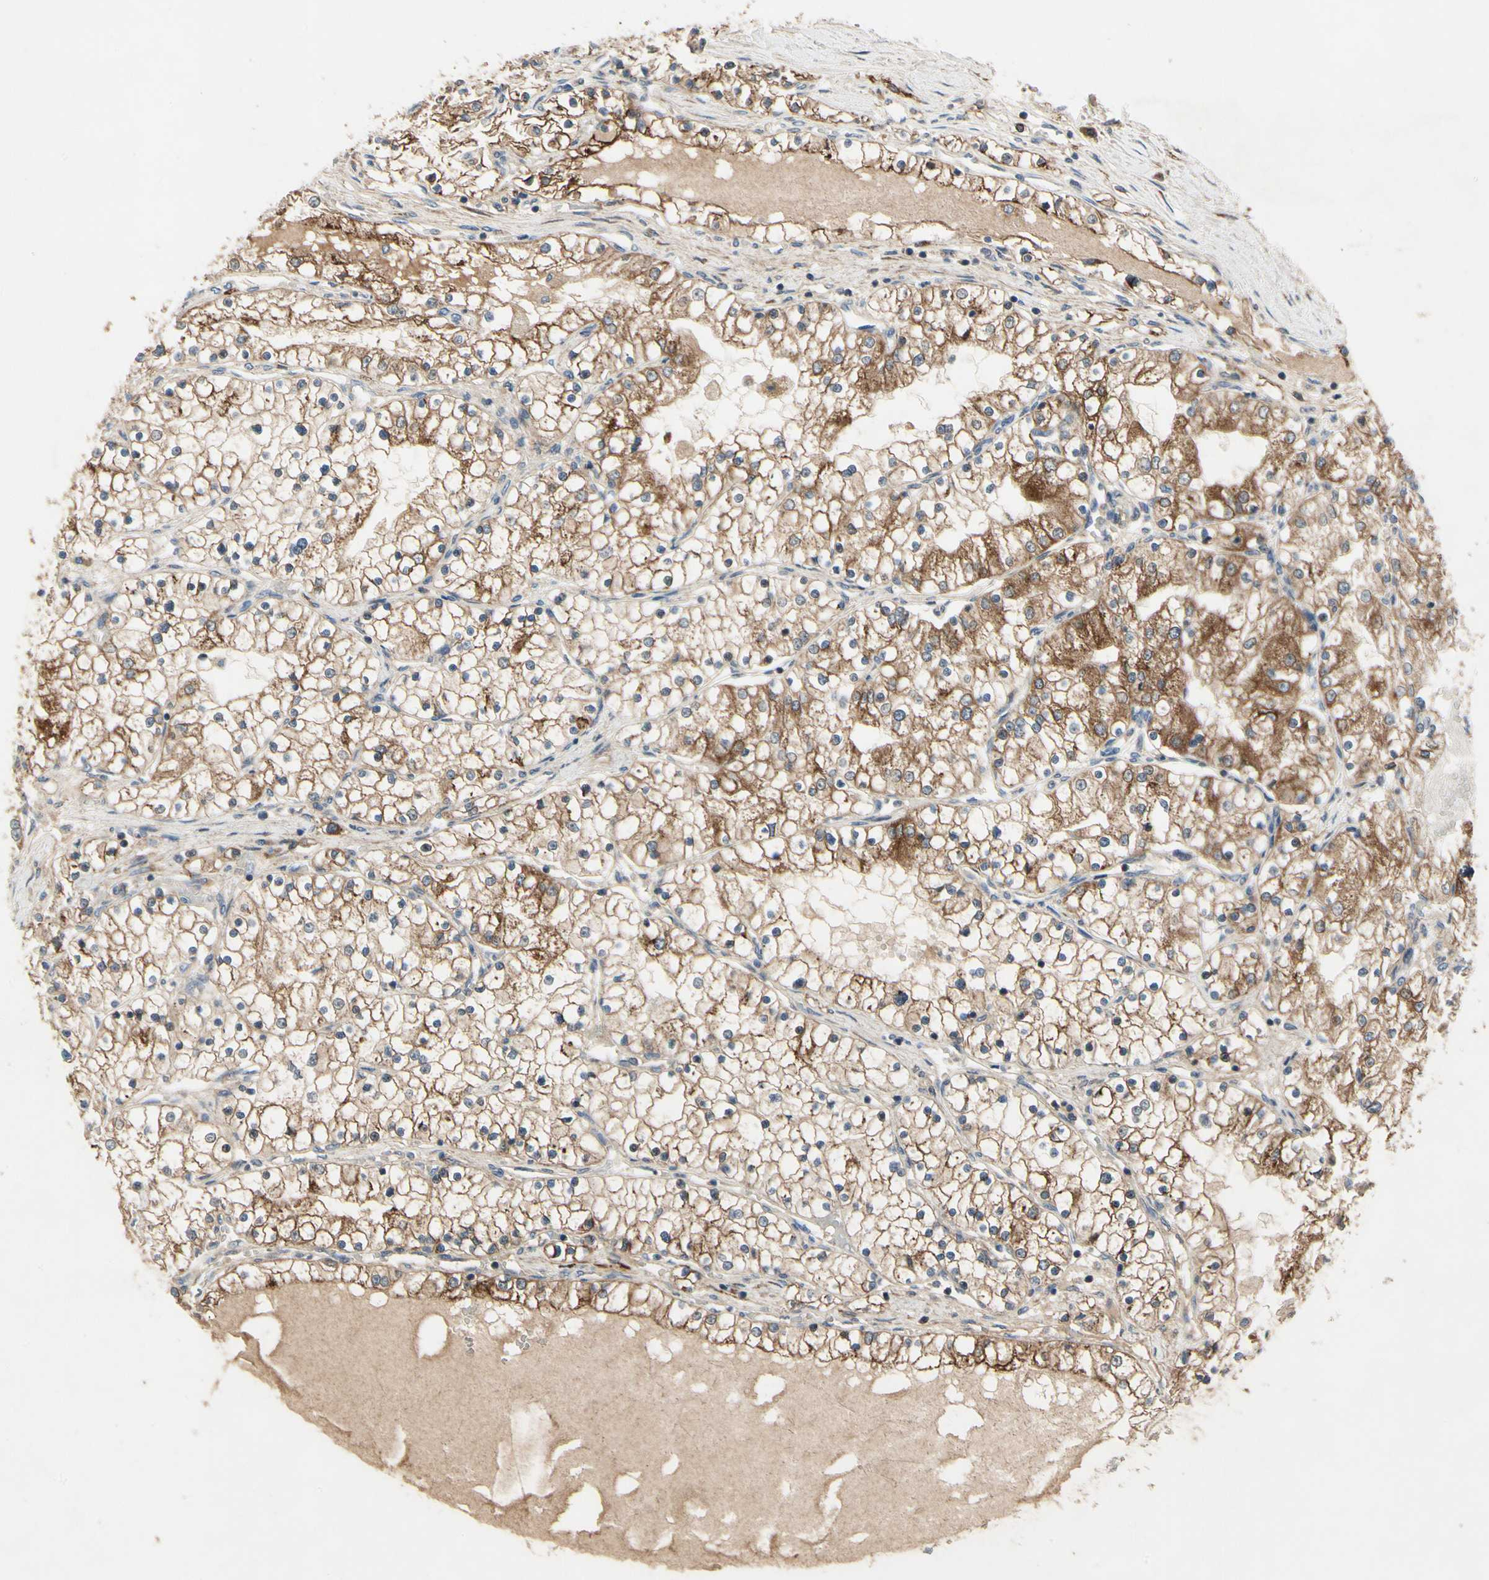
{"staining": {"intensity": "moderate", "quantity": ">75%", "location": "cytoplasmic/membranous"}, "tissue": "renal cancer", "cell_type": "Tumor cells", "image_type": "cancer", "snomed": [{"axis": "morphology", "description": "Adenocarcinoma, NOS"}, {"axis": "topography", "description": "Kidney"}], "caption": "Tumor cells reveal medium levels of moderate cytoplasmic/membranous expression in about >75% of cells in human renal cancer.", "gene": "CGREF1", "patient": {"sex": "male", "age": 68}}